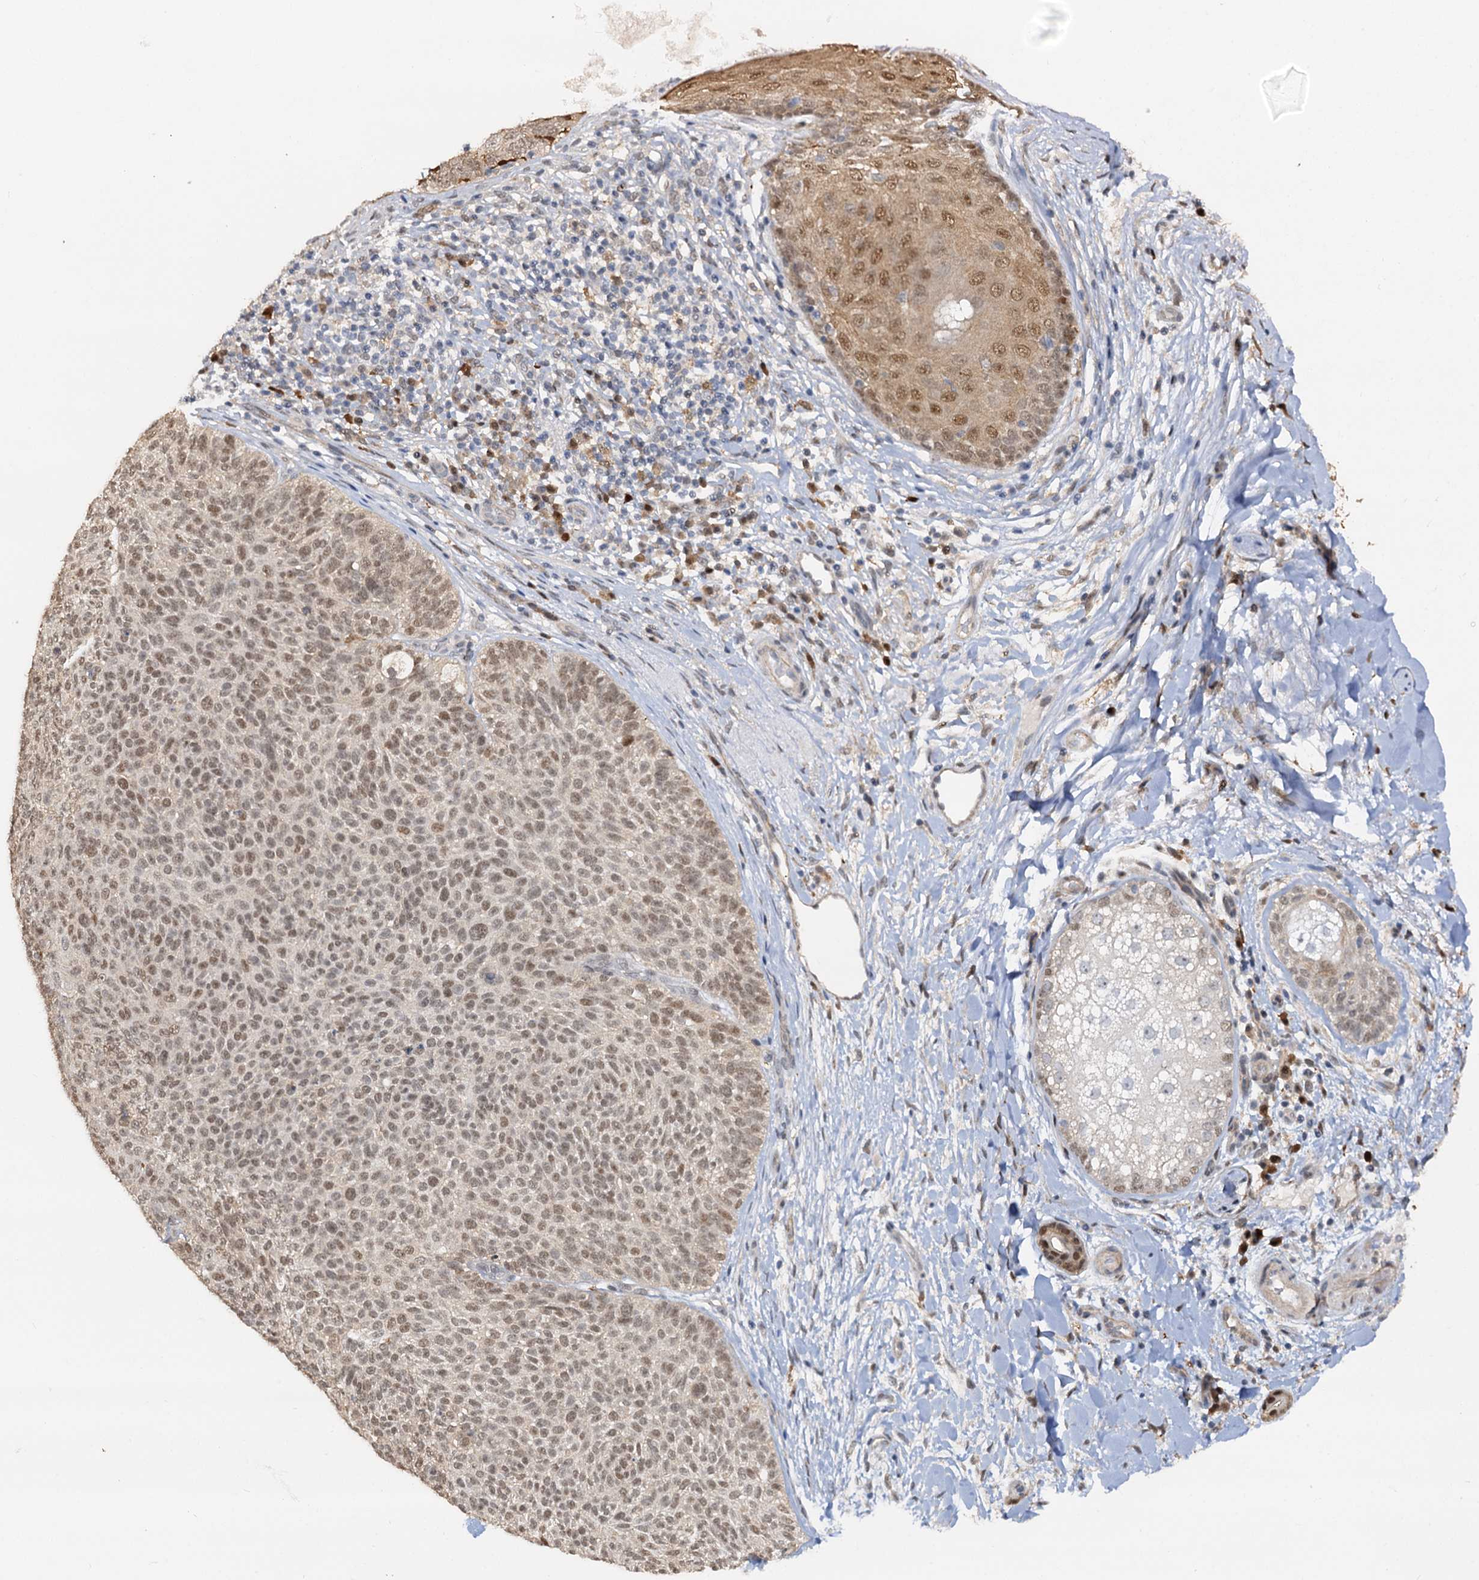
{"staining": {"intensity": "moderate", "quantity": ">75%", "location": "nuclear"}, "tissue": "skin cancer", "cell_type": "Tumor cells", "image_type": "cancer", "snomed": [{"axis": "morphology", "description": "Basal cell carcinoma"}, {"axis": "topography", "description": "Skin"}], "caption": "Immunohistochemical staining of skin basal cell carcinoma demonstrates medium levels of moderate nuclear protein staining in approximately >75% of tumor cells. (DAB (3,3'-diaminobenzidine) IHC with brightfield microscopy, high magnification).", "gene": "SPINDOC", "patient": {"sex": "male", "age": 85}}